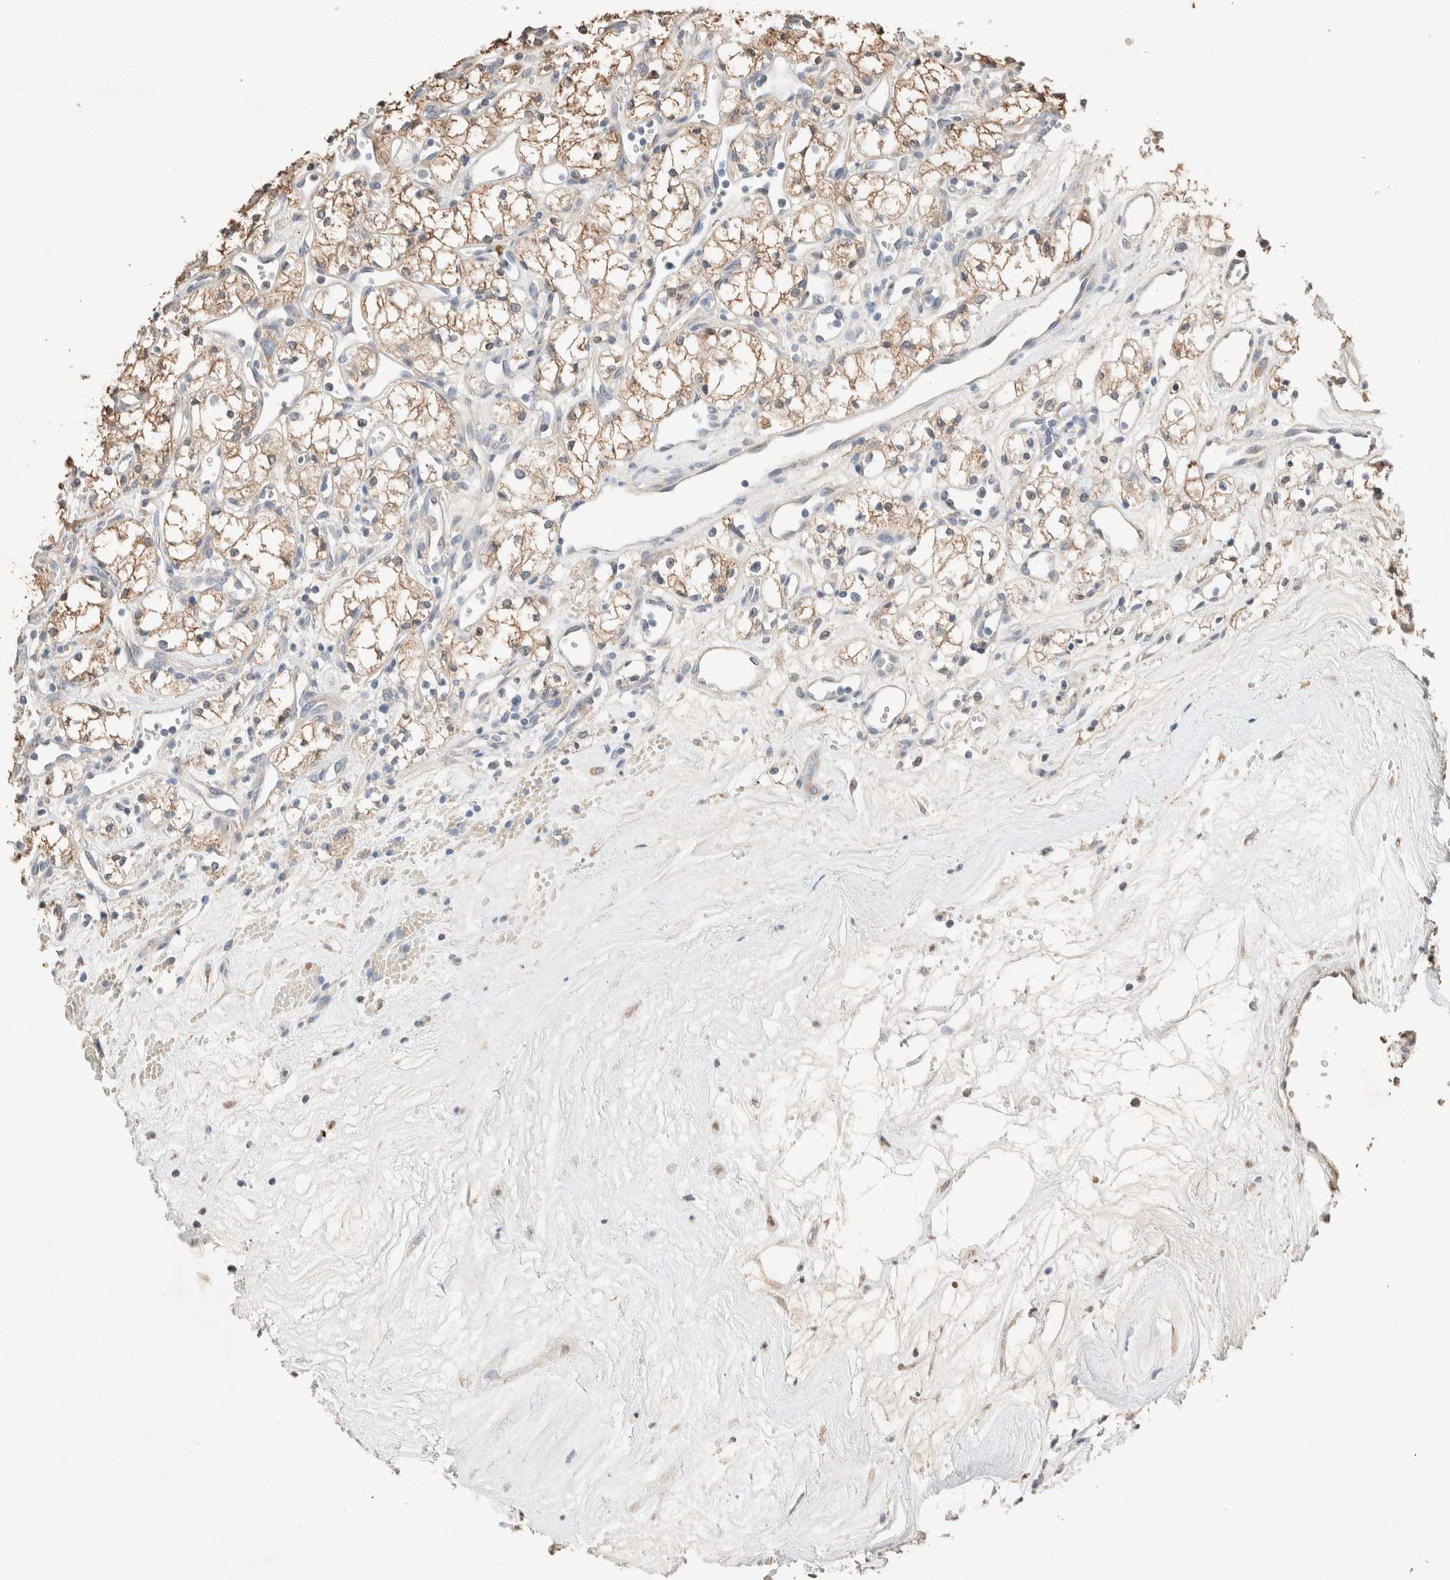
{"staining": {"intensity": "weak", "quantity": ">75%", "location": "cytoplasmic/membranous"}, "tissue": "renal cancer", "cell_type": "Tumor cells", "image_type": "cancer", "snomed": [{"axis": "morphology", "description": "Adenocarcinoma, NOS"}, {"axis": "topography", "description": "Kidney"}], "caption": "The immunohistochemical stain shows weak cytoplasmic/membranous staining in tumor cells of renal cancer tissue.", "gene": "TUBD1", "patient": {"sex": "male", "age": 59}}